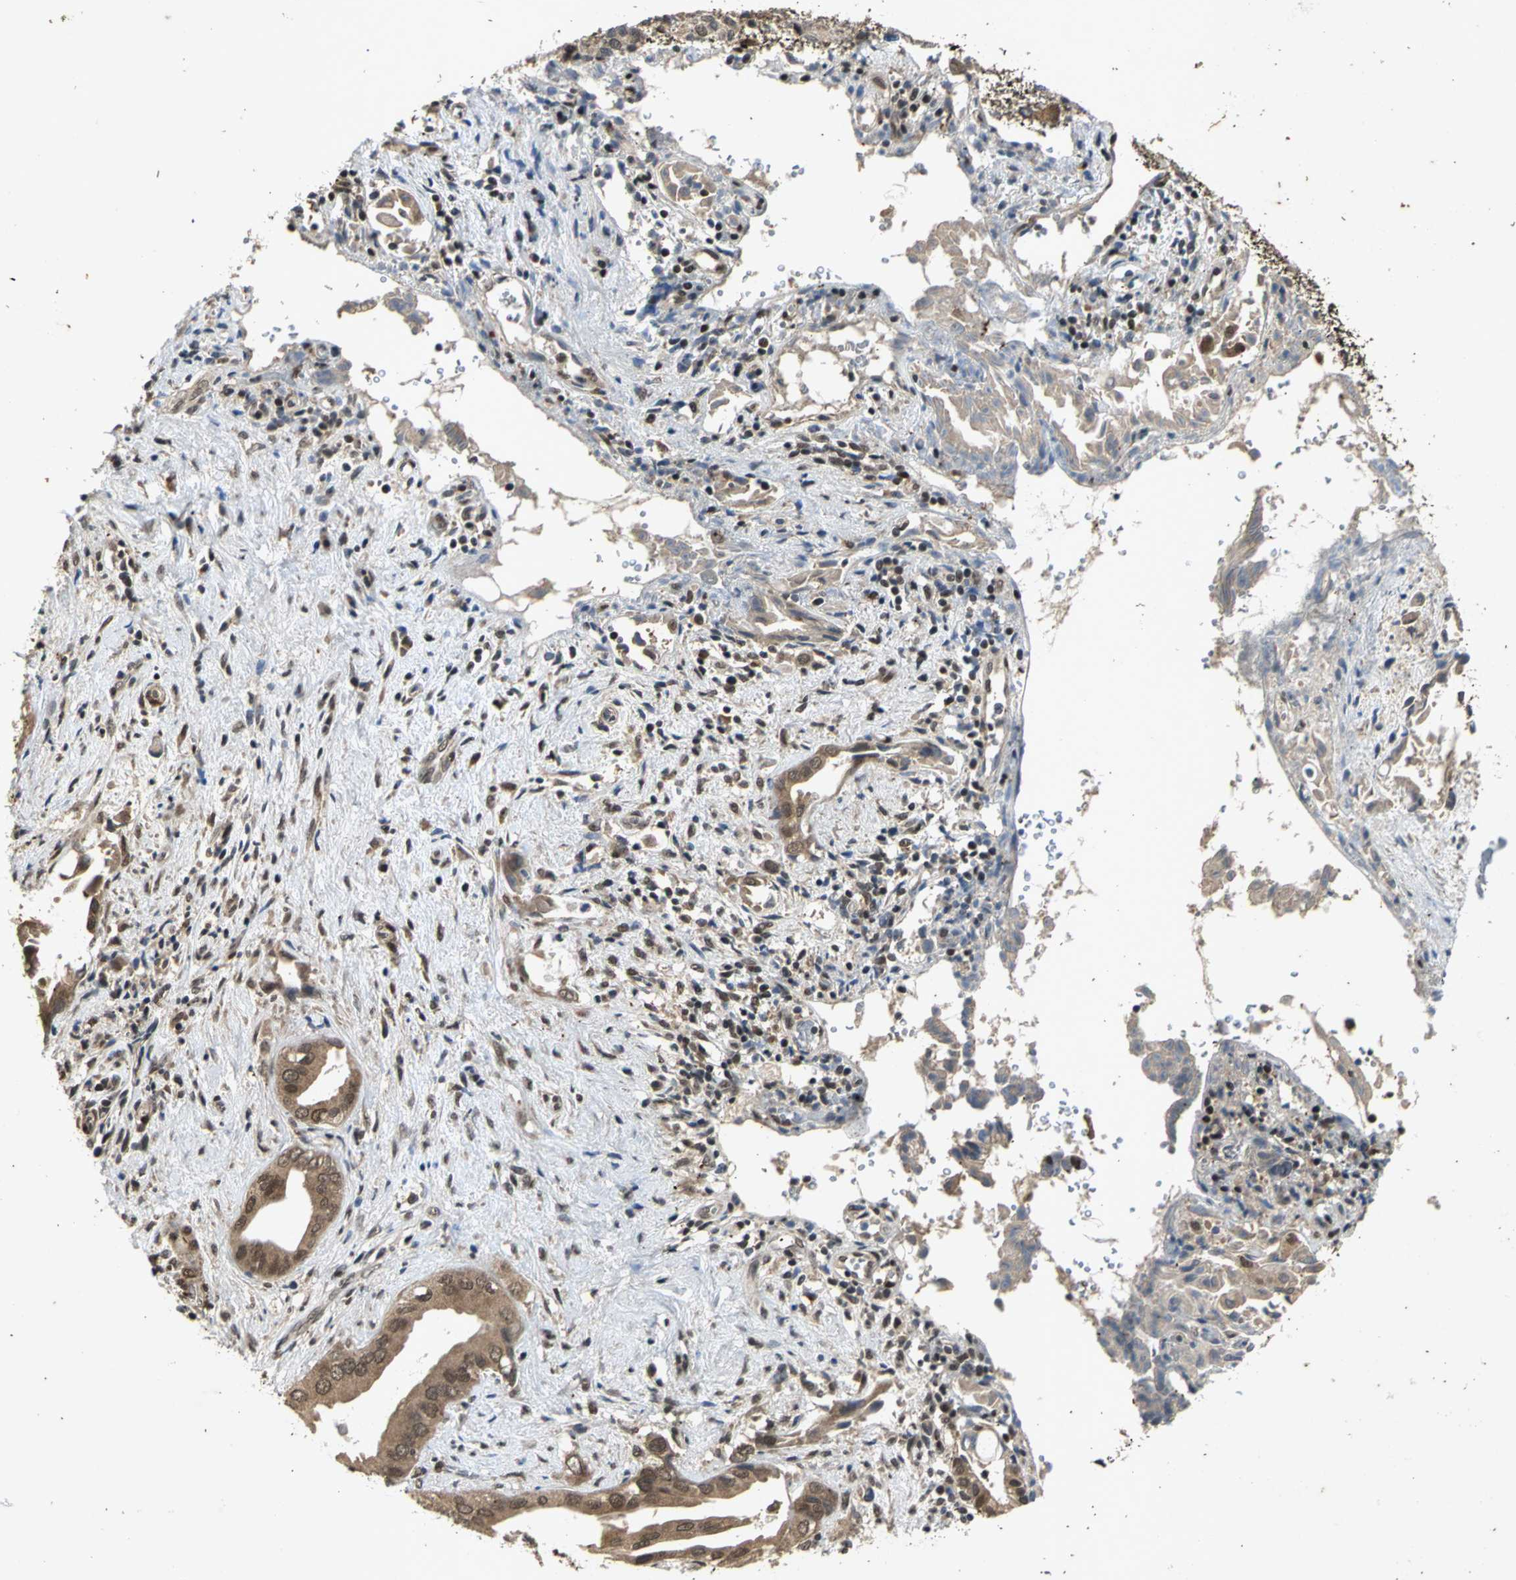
{"staining": {"intensity": "moderate", "quantity": ">75%", "location": "cytoplasmic/membranous"}, "tissue": "liver cancer", "cell_type": "Tumor cells", "image_type": "cancer", "snomed": [{"axis": "morphology", "description": "Cholangiocarcinoma"}, {"axis": "topography", "description": "Liver"}], "caption": "Human liver cancer (cholangiocarcinoma) stained with a protein marker displays moderate staining in tumor cells.", "gene": "NOTCH3", "patient": {"sex": "male", "age": 58}}